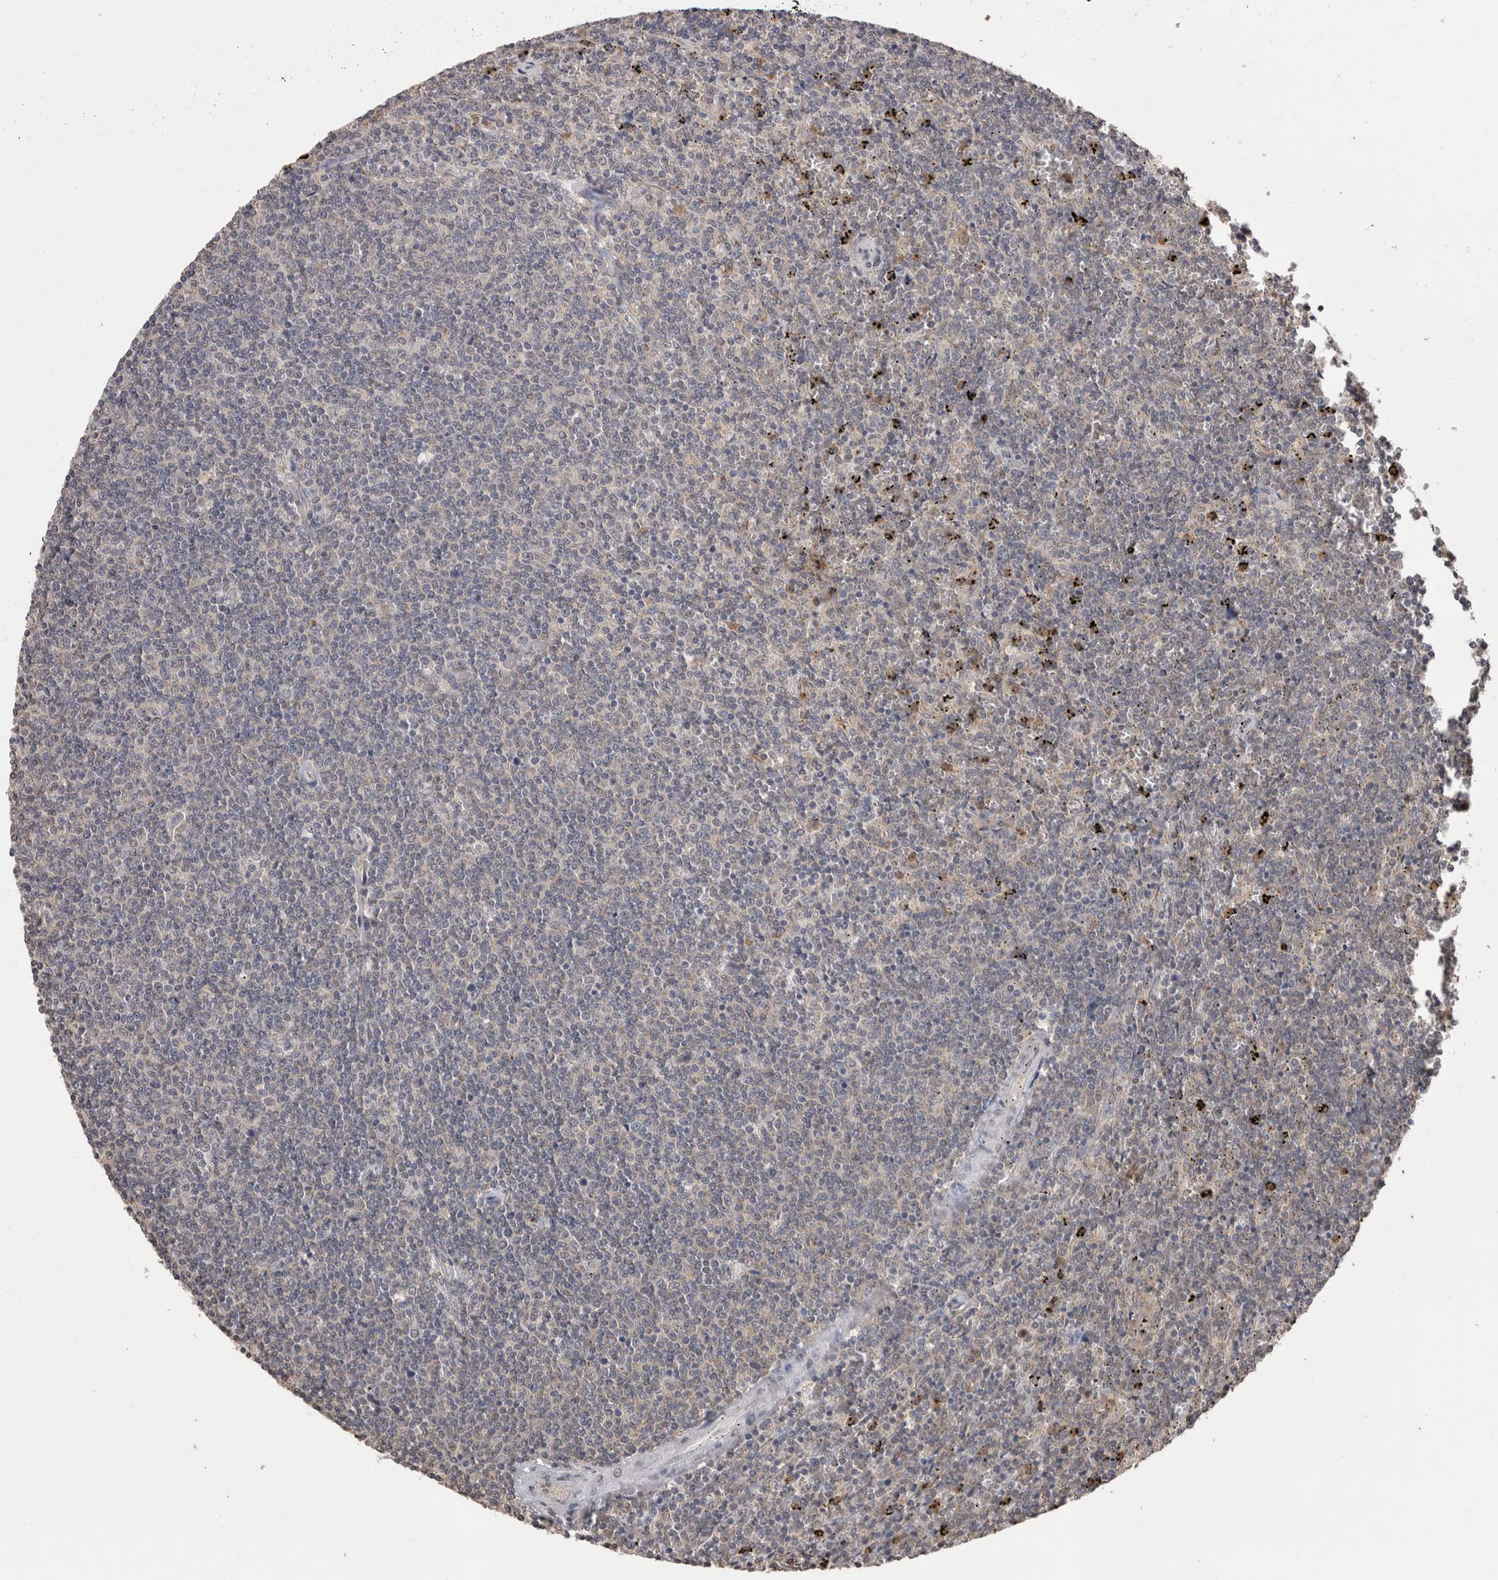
{"staining": {"intensity": "negative", "quantity": "none", "location": "none"}, "tissue": "lymphoma", "cell_type": "Tumor cells", "image_type": "cancer", "snomed": [{"axis": "morphology", "description": "Malignant lymphoma, non-Hodgkin's type, Low grade"}, {"axis": "topography", "description": "Spleen"}], "caption": "There is no significant staining in tumor cells of malignant lymphoma, non-Hodgkin's type (low-grade).", "gene": "GRK5", "patient": {"sex": "female", "age": 50}}